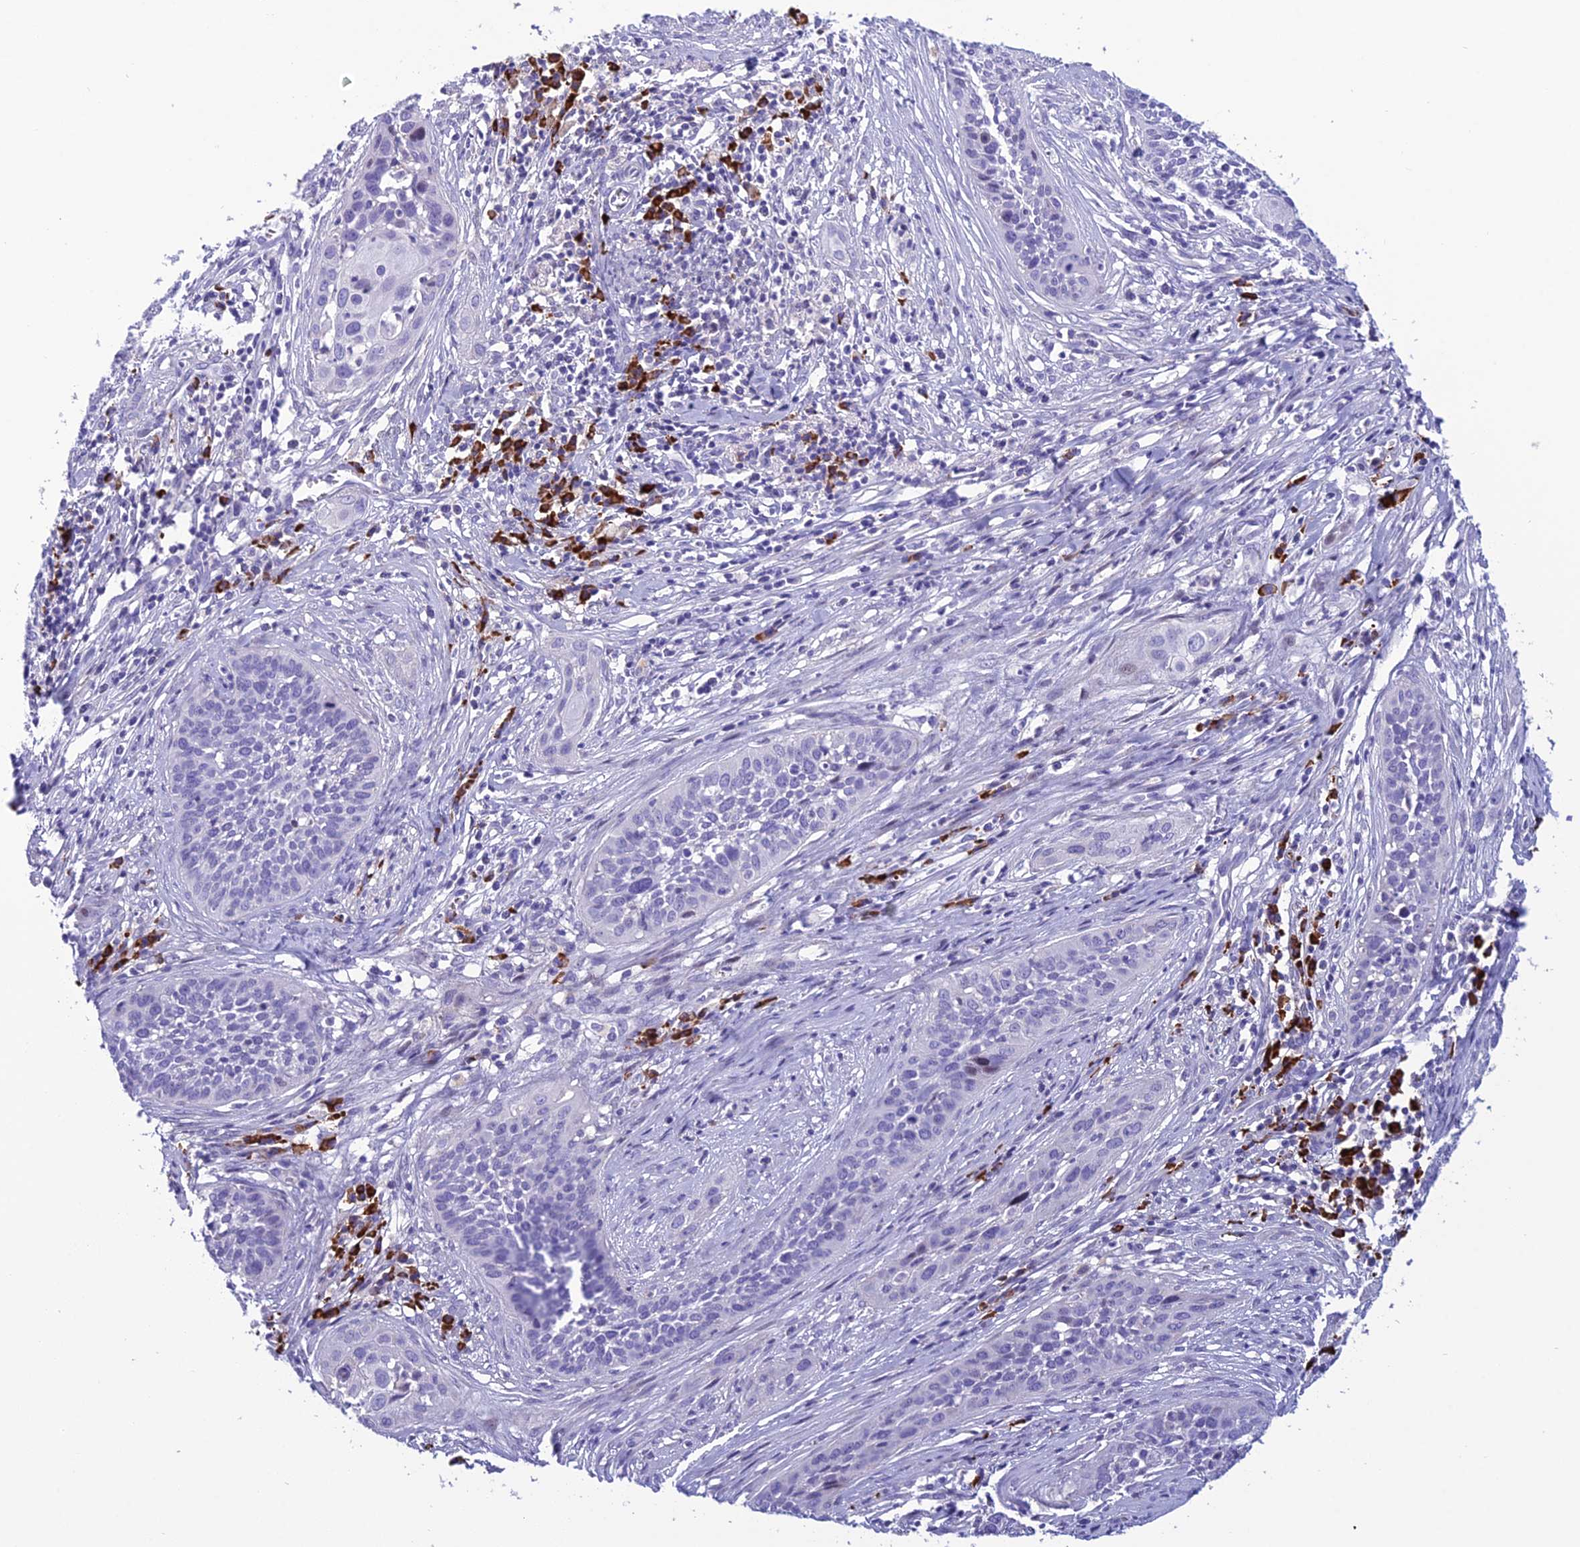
{"staining": {"intensity": "negative", "quantity": "none", "location": "none"}, "tissue": "cervical cancer", "cell_type": "Tumor cells", "image_type": "cancer", "snomed": [{"axis": "morphology", "description": "Squamous cell carcinoma, NOS"}, {"axis": "topography", "description": "Cervix"}], "caption": "High magnification brightfield microscopy of cervical squamous cell carcinoma stained with DAB (brown) and counterstained with hematoxylin (blue): tumor cells show no significant staining.", "gene": "CRB2", "patient": {"sex": "female", "age": 34}}